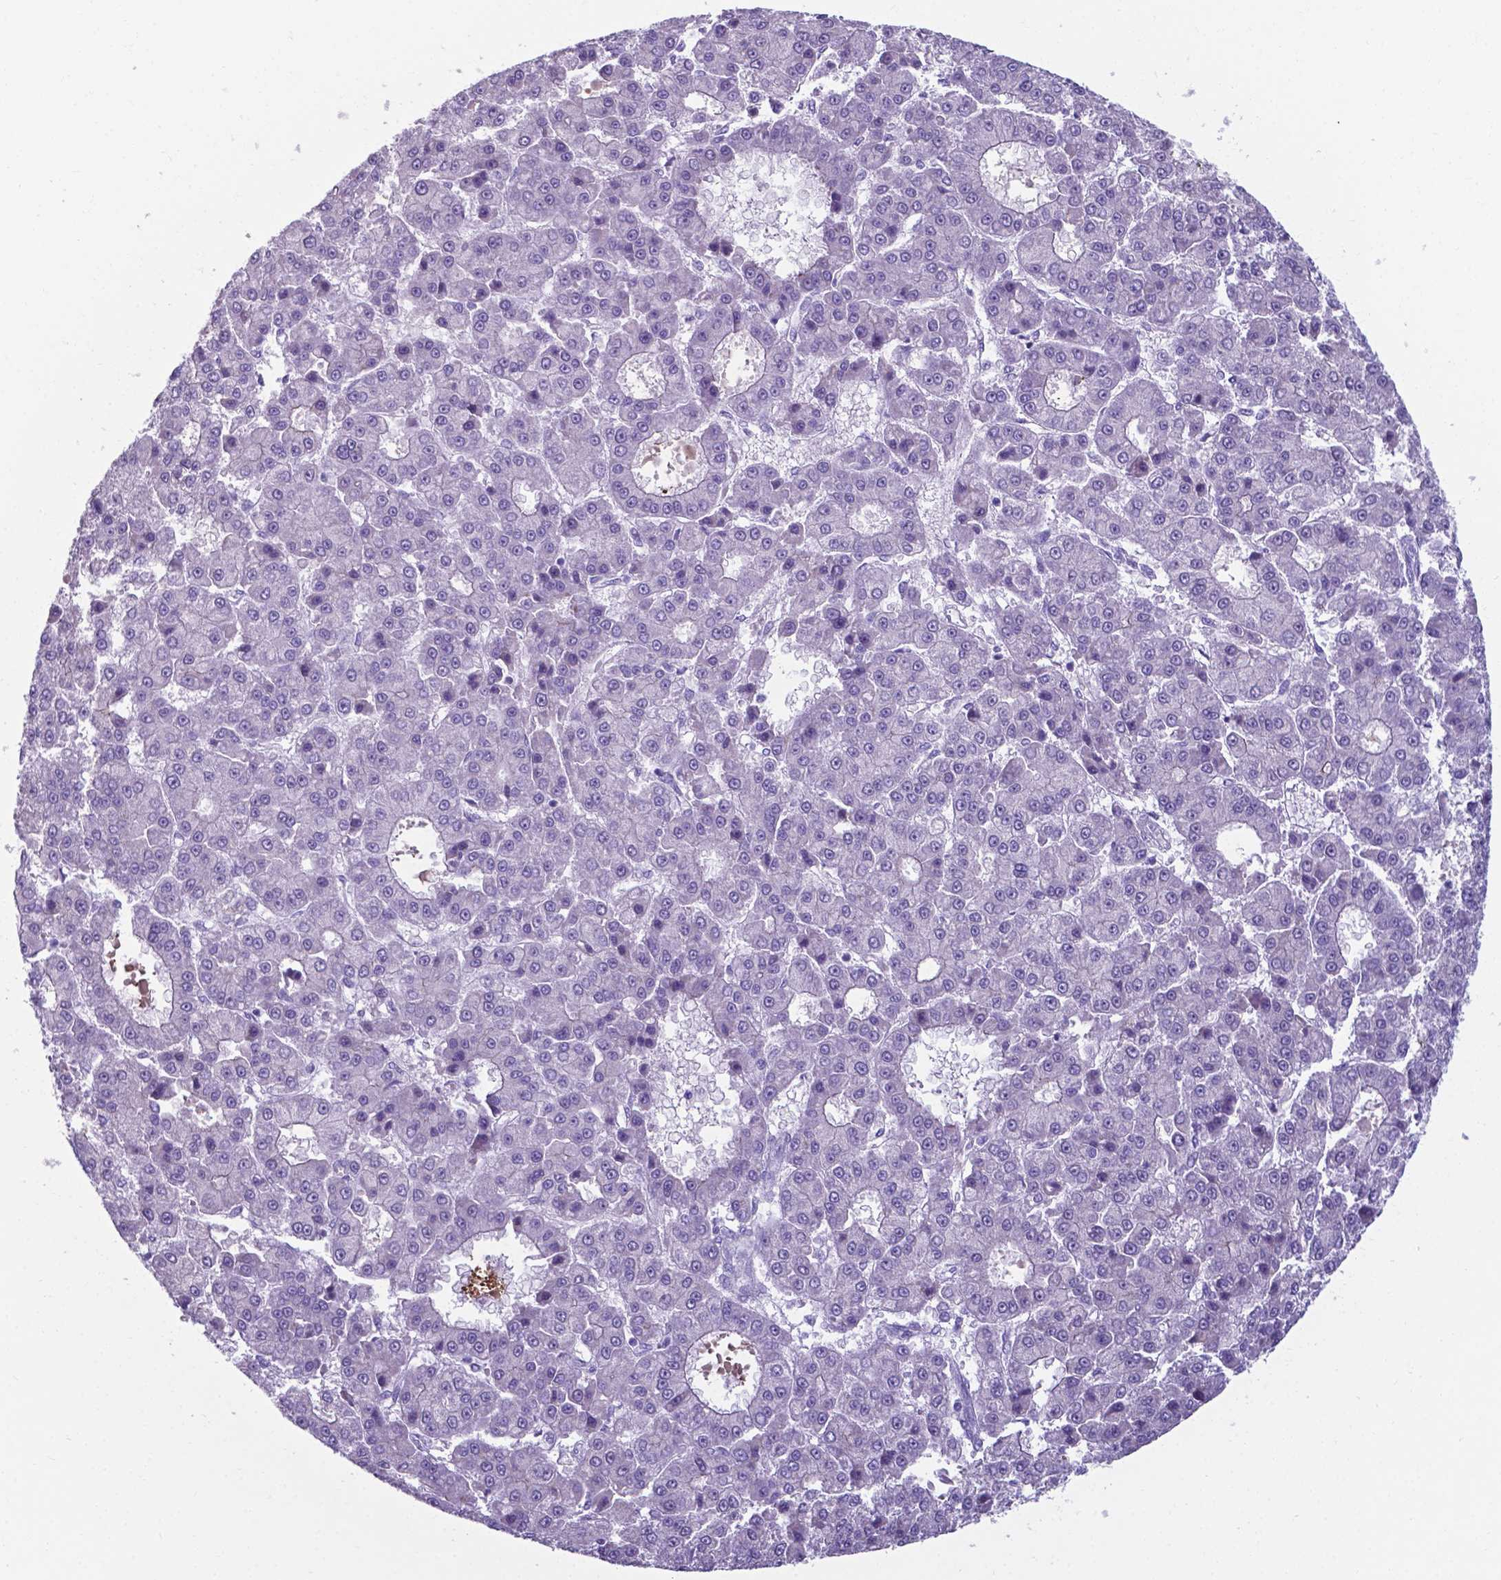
{"staining": {"intensity": "negative", "quantity": "none", "location": "none"}, "tissue": "liver cancer", "cell_type": "Tumor cells", "image_type": "cancer", "snomed": [{"axis": "morphology", "description": "Carcinoma, Hepatocellular, NOS"}, {"axis": "topography", "description": "Liver"}], "caption": "The image reveals no significant positivity in tumor cells of liver hepatocellular carcinoma. (DAB IHC with hematoxylin counter stain).", "gene": "AP5B1", "patient": {"sex": "male", "age": 70}}